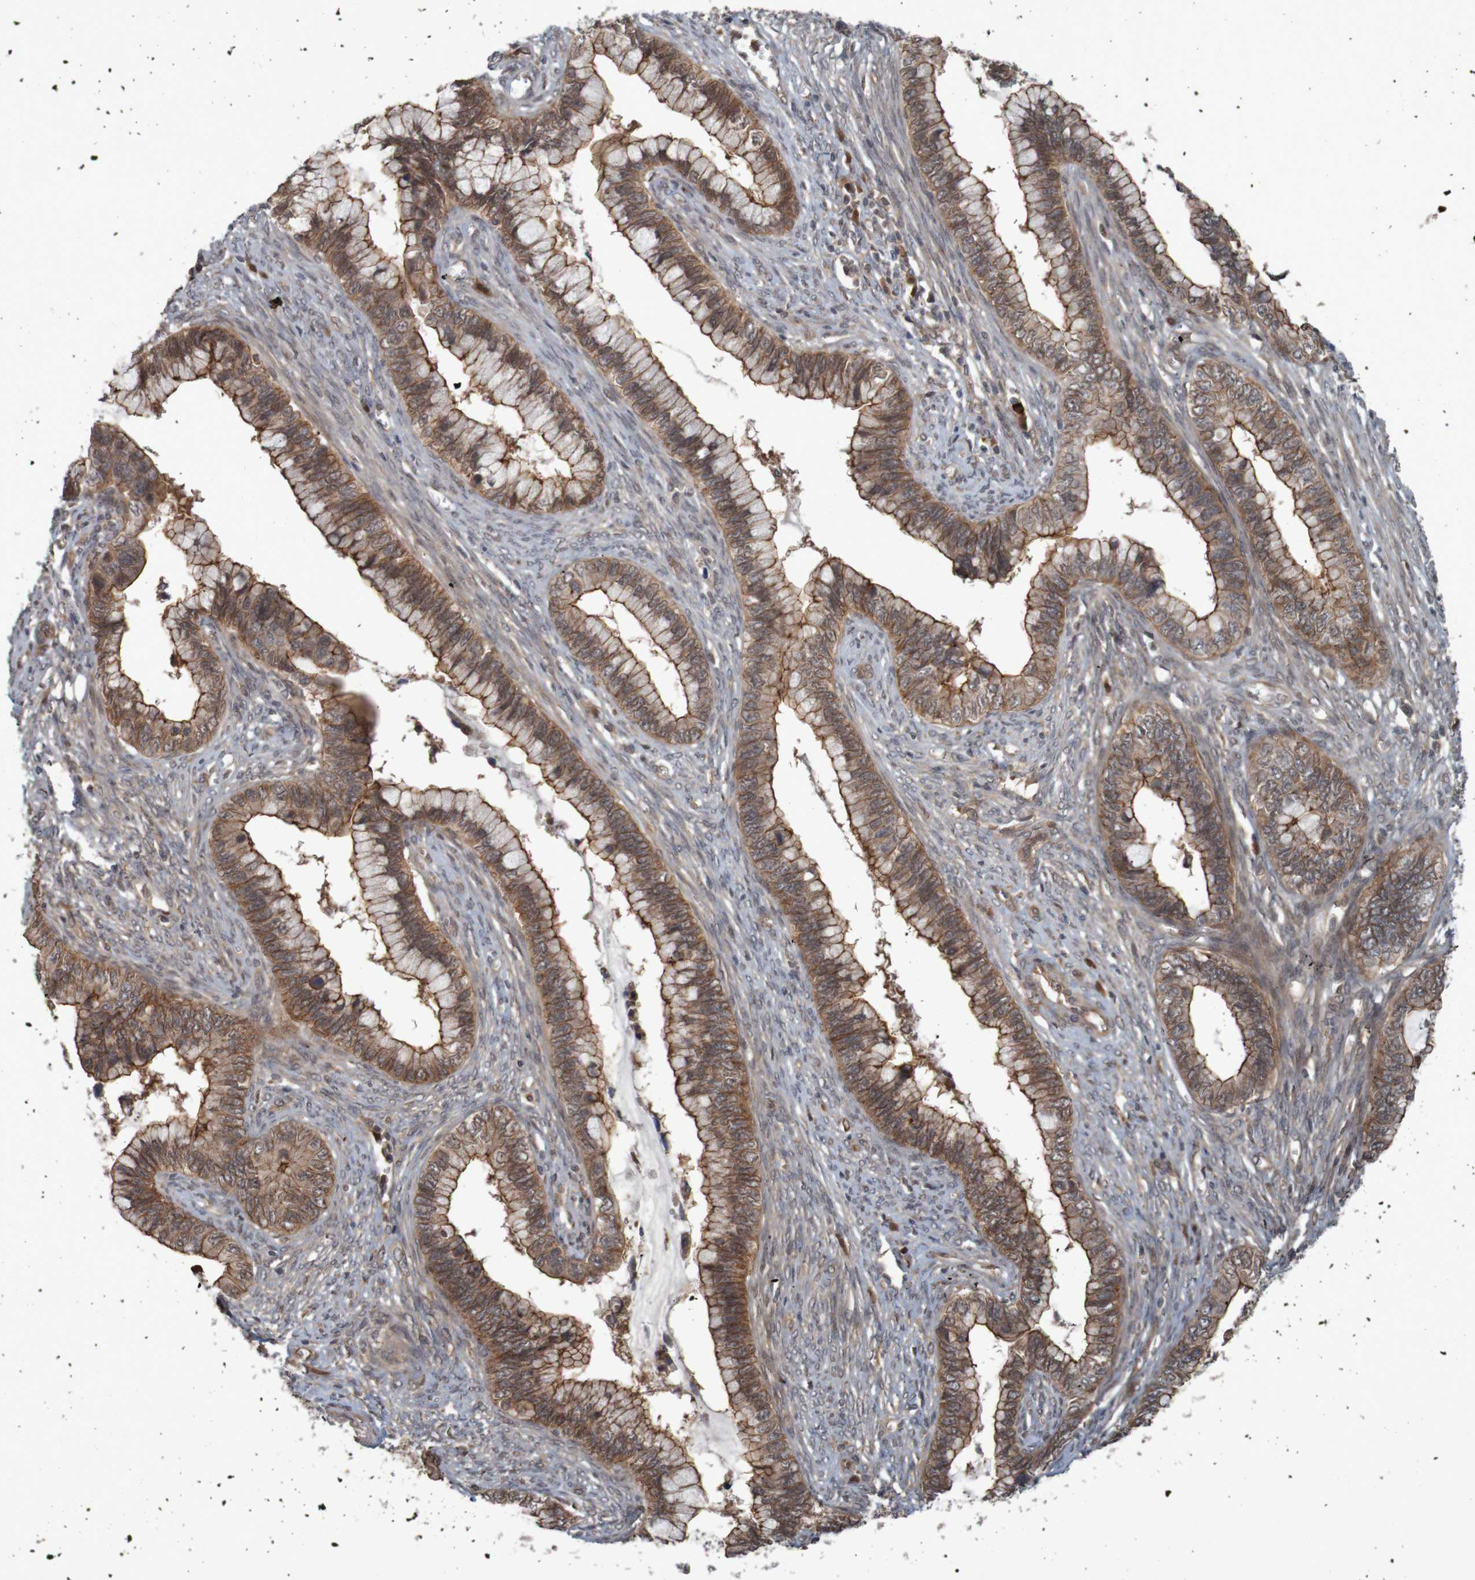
{"staining": {"intensity": "moderate", "quantity": ">75%", "location": "cytoplasmic/membranous"}, "tissue": "cervical cancer", "cell_type": "Tumor cells", "image_type": "cancer", "snomed": [{"axis": "morphology", "description": "Adenocarcinoma, NOS"}, {"axis": "topography", "description": "Cervix"}], "caption": "Protein expression analysis of human adenocarcinoma (cervical) reveals moderate cytoplasmic/membranous staining in approximately >75% of tumor cells.", "gene": "ARHGEF11", "patient": {"sex": "female", "age": 44}}